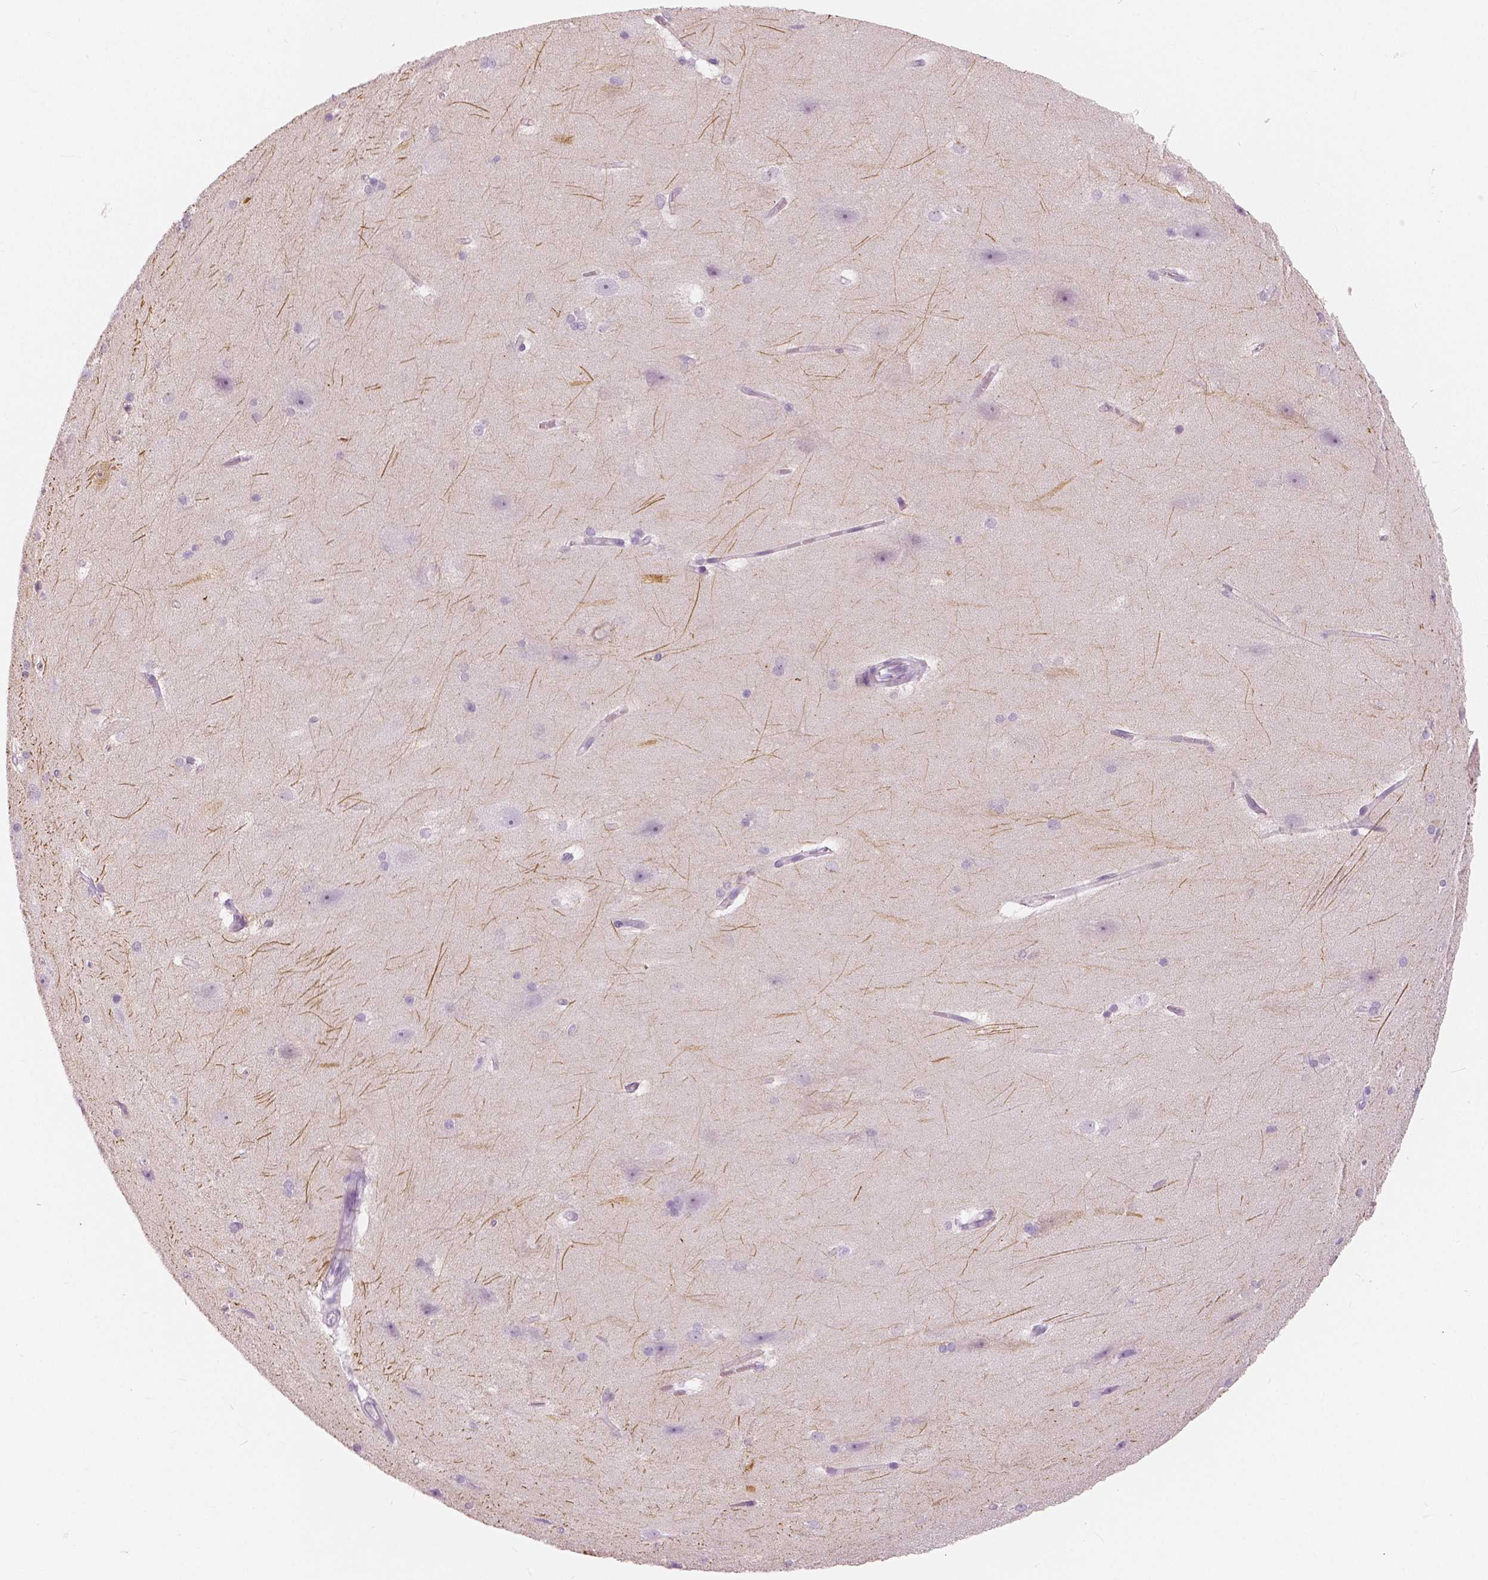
{"staining": {"intensity": "negative", "quantity": "none", "location": "none"}, "tissue": "hippocampus", "cell_type": "Glial cells", "image_type": "normal", "snomed": [{"axis": "morphology", "description": "Normal tissue, NOS"}, {"axis": "topography", "description": "Cerebral cortex"}, {"axis": "topography", "description": "Hippocampus"}], "caption": "Human hippocampus stained for a protein using IHC shows no positivity in glial cells.", "gene": "A4GNT", "patient": {"sex": "female", "age": 19}}